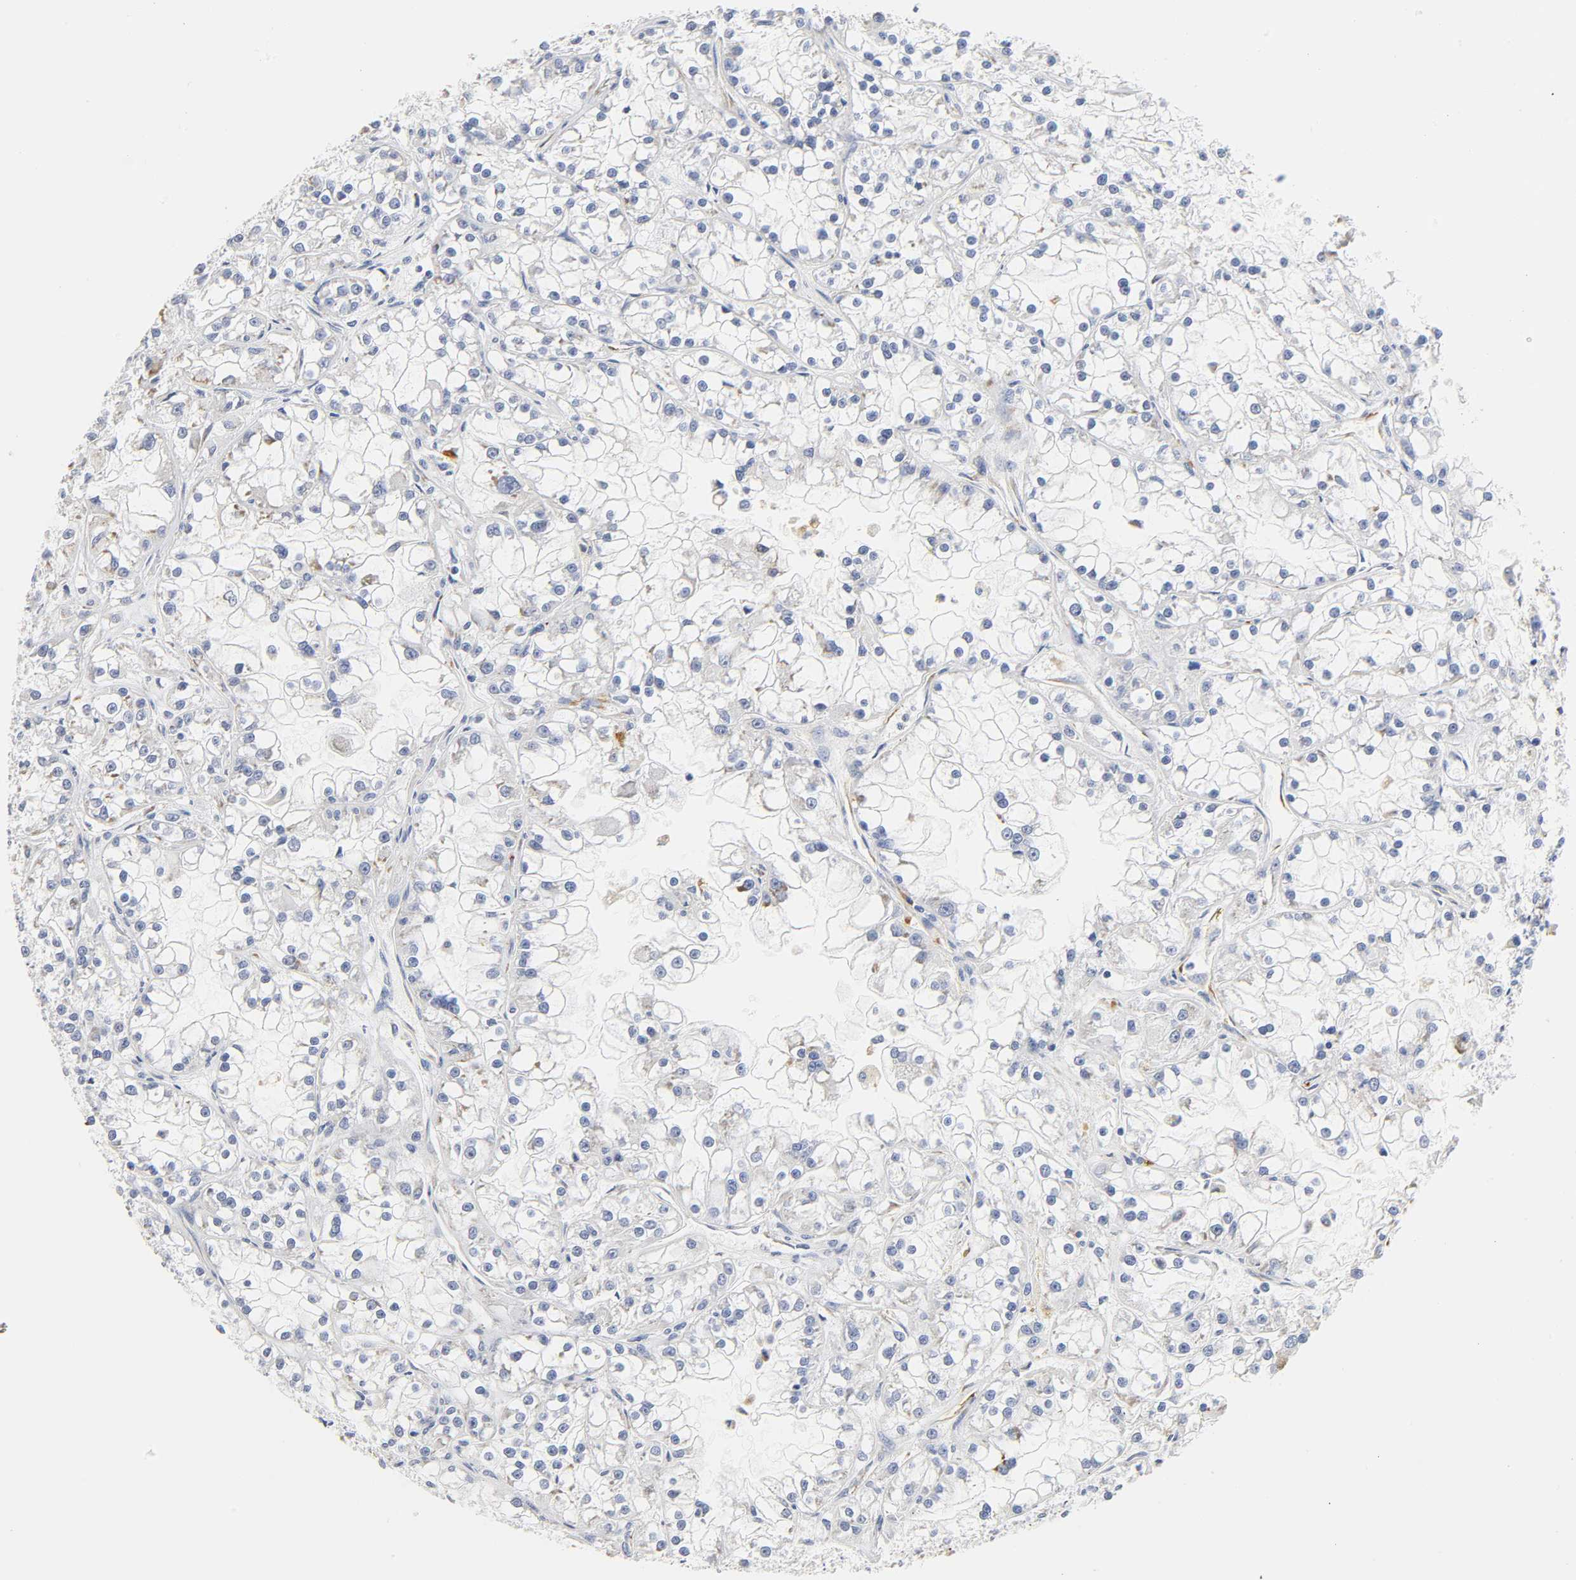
{"staining": {"intensity": "negative", "quantity": "none", "location": "none"}, "tissue": "renal cancer", "cell_type": "Tumor cells", "image_type": "cancer", "snomed": [{"axis": "morphology", "description": "Adenocarcinoma, NOS"}, {"axis": "topography", "description": "Kidney"}], "caption": "Protein analysis of adenocarcinoma (renal) displays no significant positivity in tumor cells.", "gene": "REL", "patient": {"sex": "female", "age": 52}}